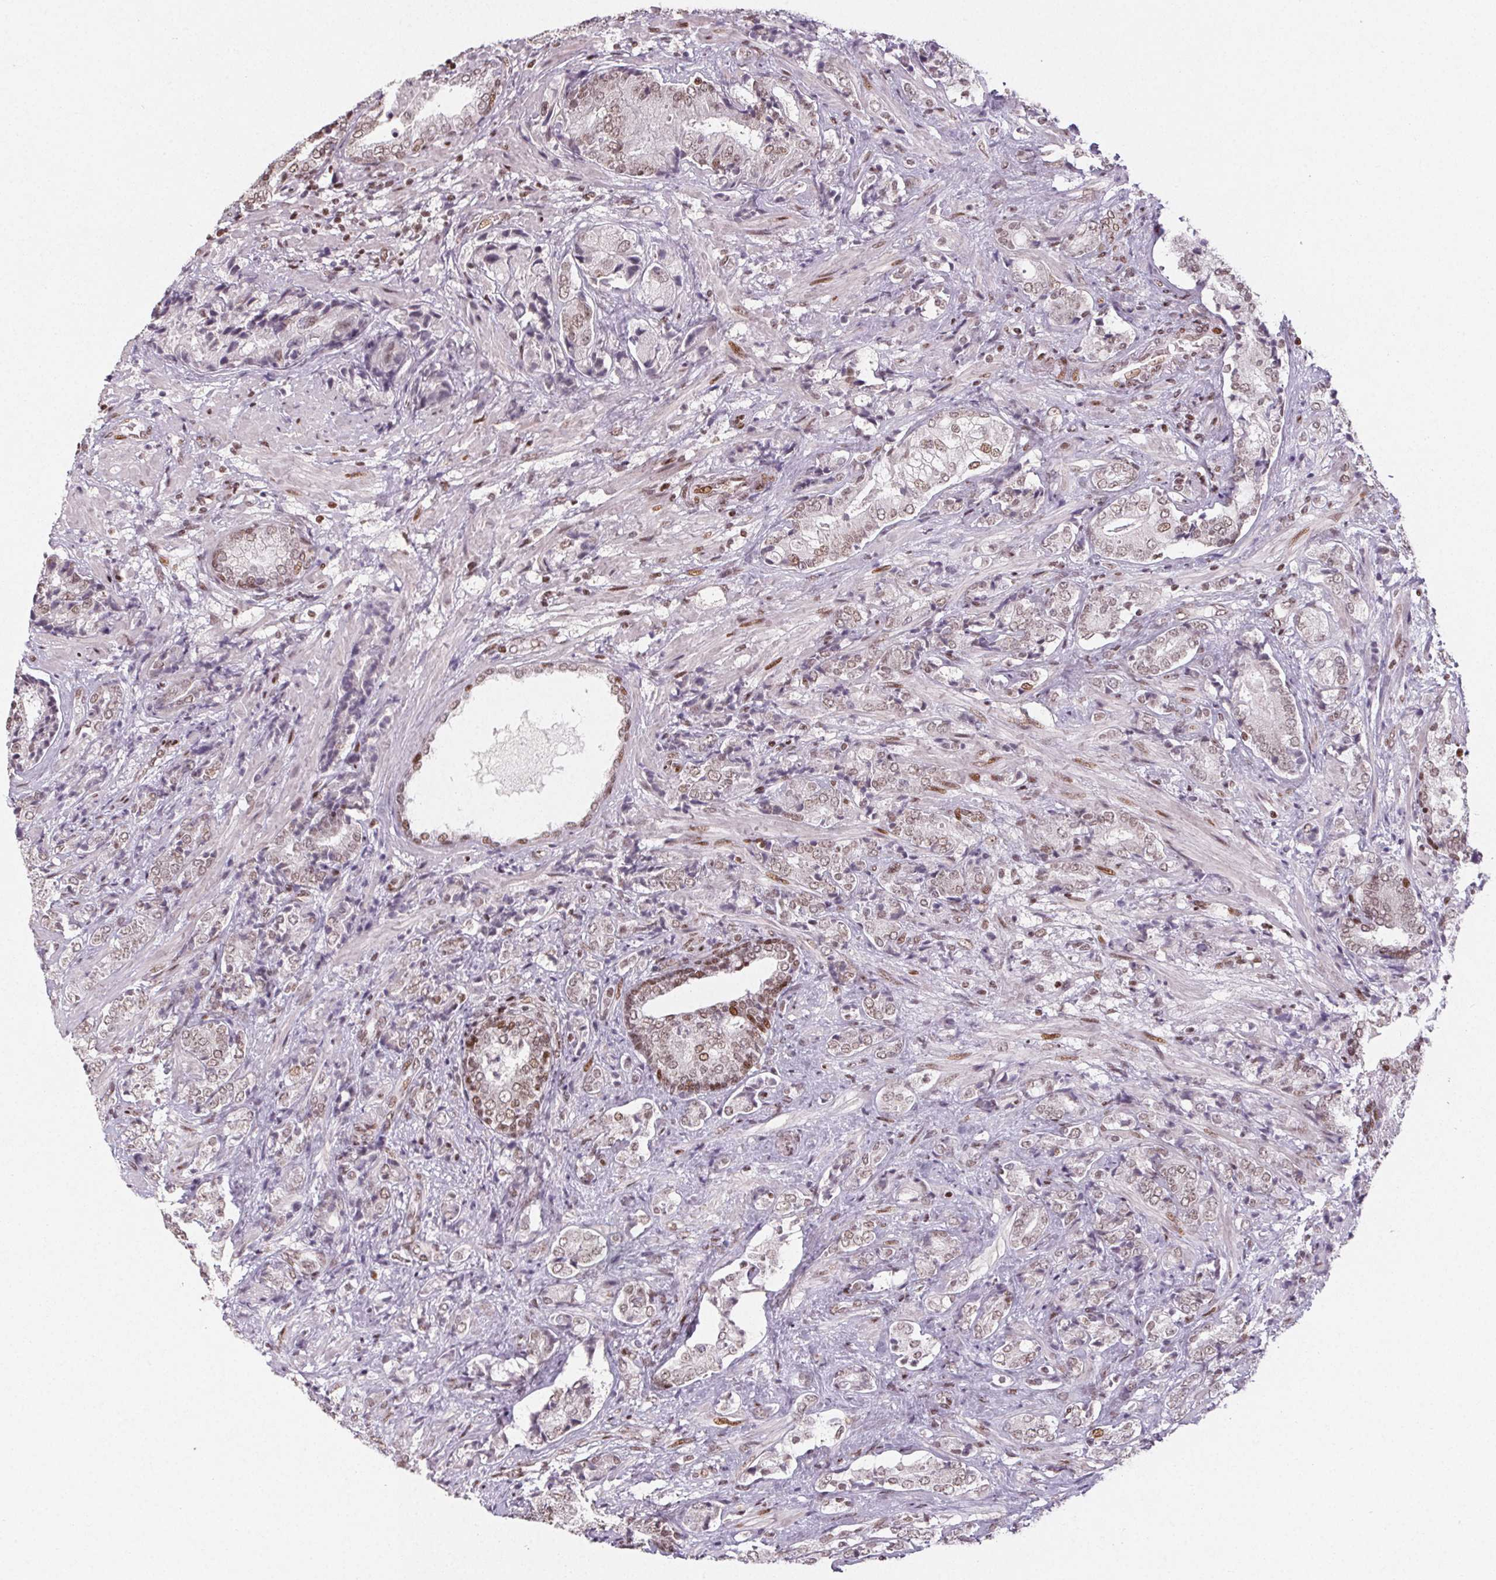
{"staining": {"intensity": "moderate", "quantity": ">75%", "location": "nuclear"}, "tissue": "prostate cancer", "cell_type": "Tumor cells", "image_type": "cancer", "snomed": [{"axis": "morphology", "description": "Adenocarcinoma, High grade"}, {"axis": "topography", "description": "Prostate"}], "caption": "Protein staining shows moderate nuclear expression in approximately >75% of tumor cells in prostate cancer (high-grade adenocarcinoma). The protein of interest is stained brown, and the nuclei are stained in blue (DAB (3,3'-diaminobenzidine) IHC with brightfield microscopy, high magnification).", "gene": "KMT2A", "patient": {"sex": "male", "age": 62}}